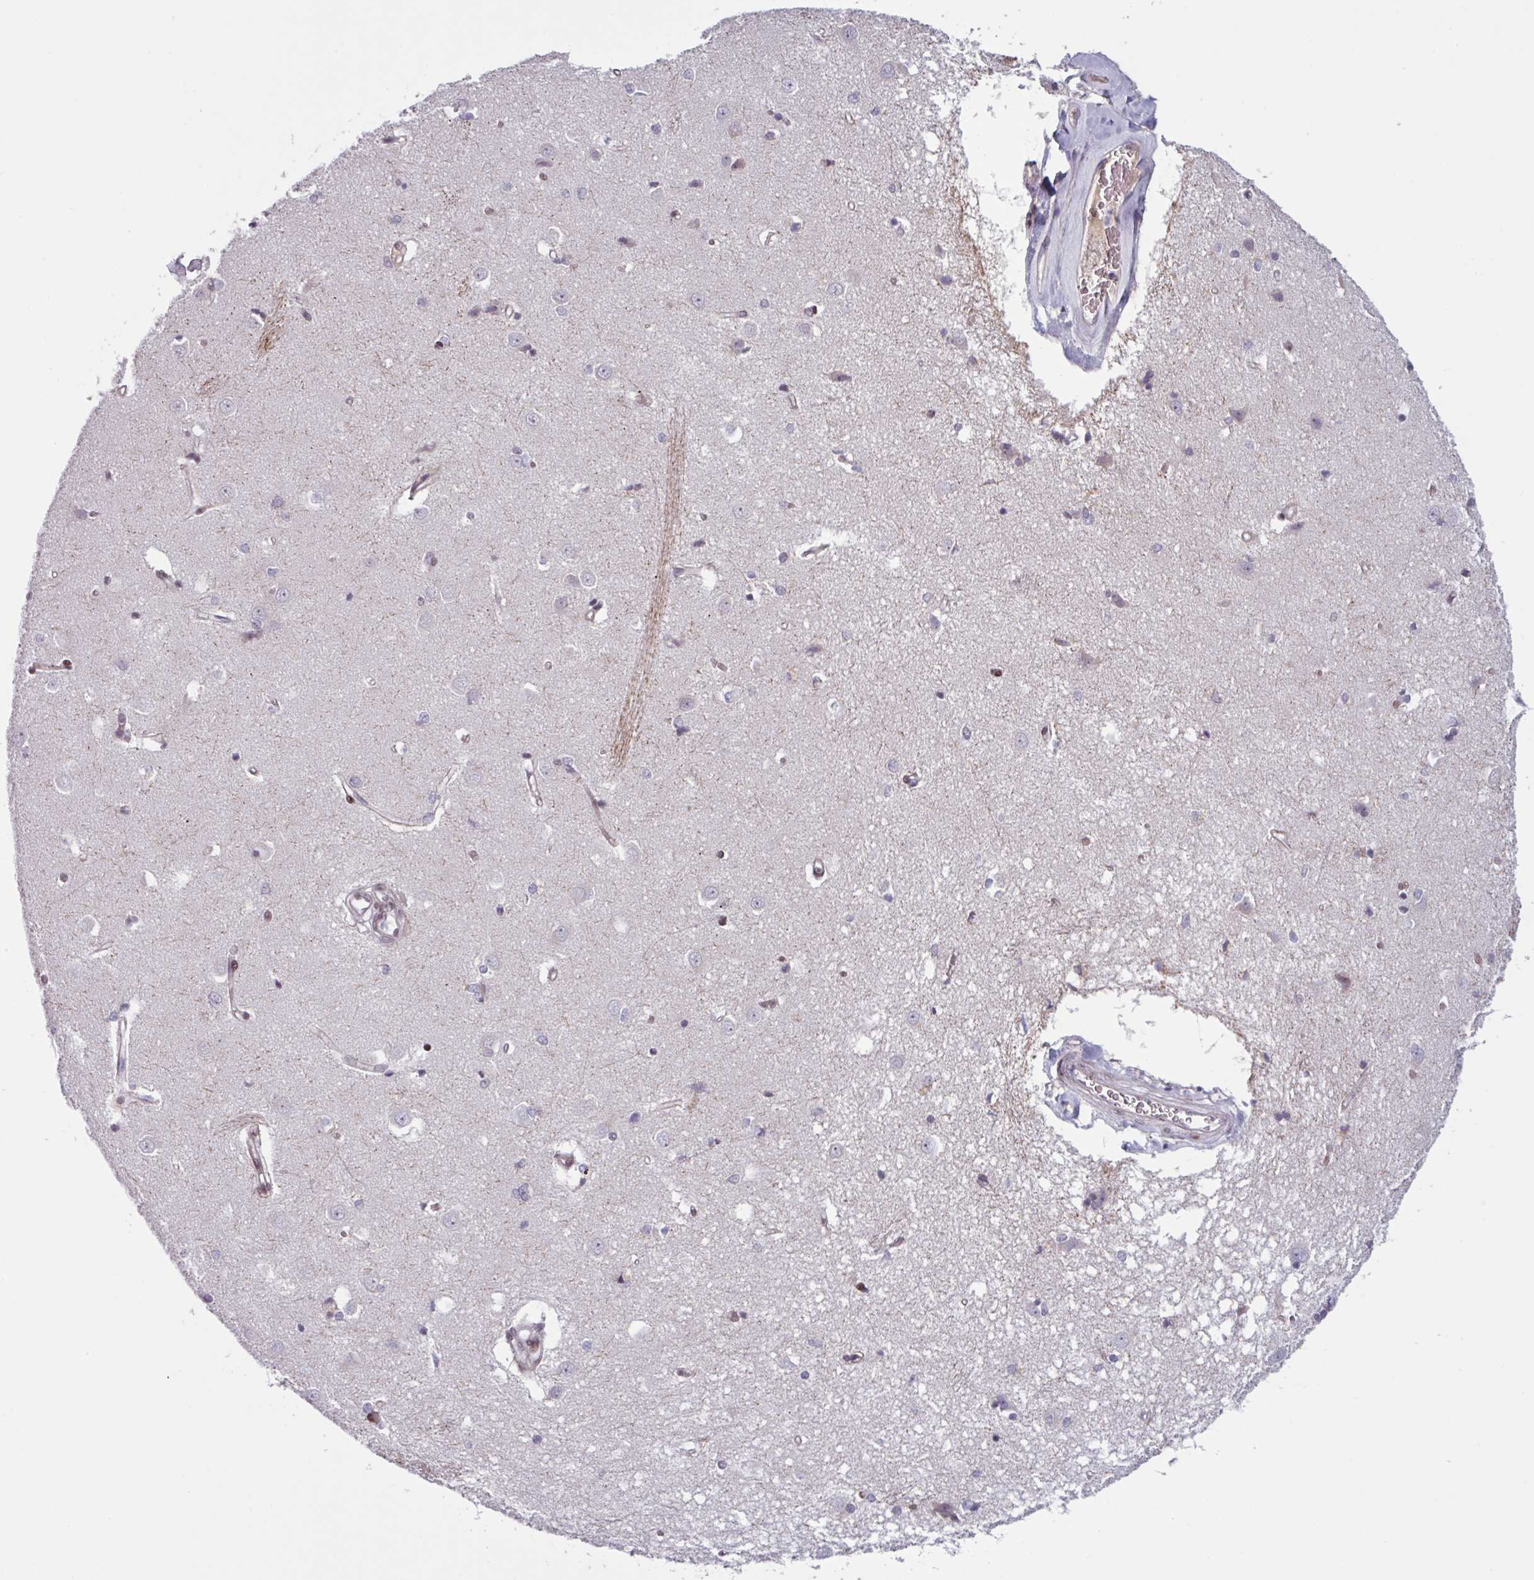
{"staining": {"intensity": "negative", "quantity": "none", "location": "none"}, "tissue": "caudate", "cell_type": "Glial cells", "image_type": "normal", "snomed": [{"axis": "morphology", "description": "Normal tissue, NOS"}, {"axis": "topography", "description": "Lateral ventricle wall"}], "caption": "This is an immunohistochemistry histopathology image of unremarkable caudate. There is no positivity in glial cells.", "gene": "ZNF575", "patient": {"sex": "male", "age": 37}}